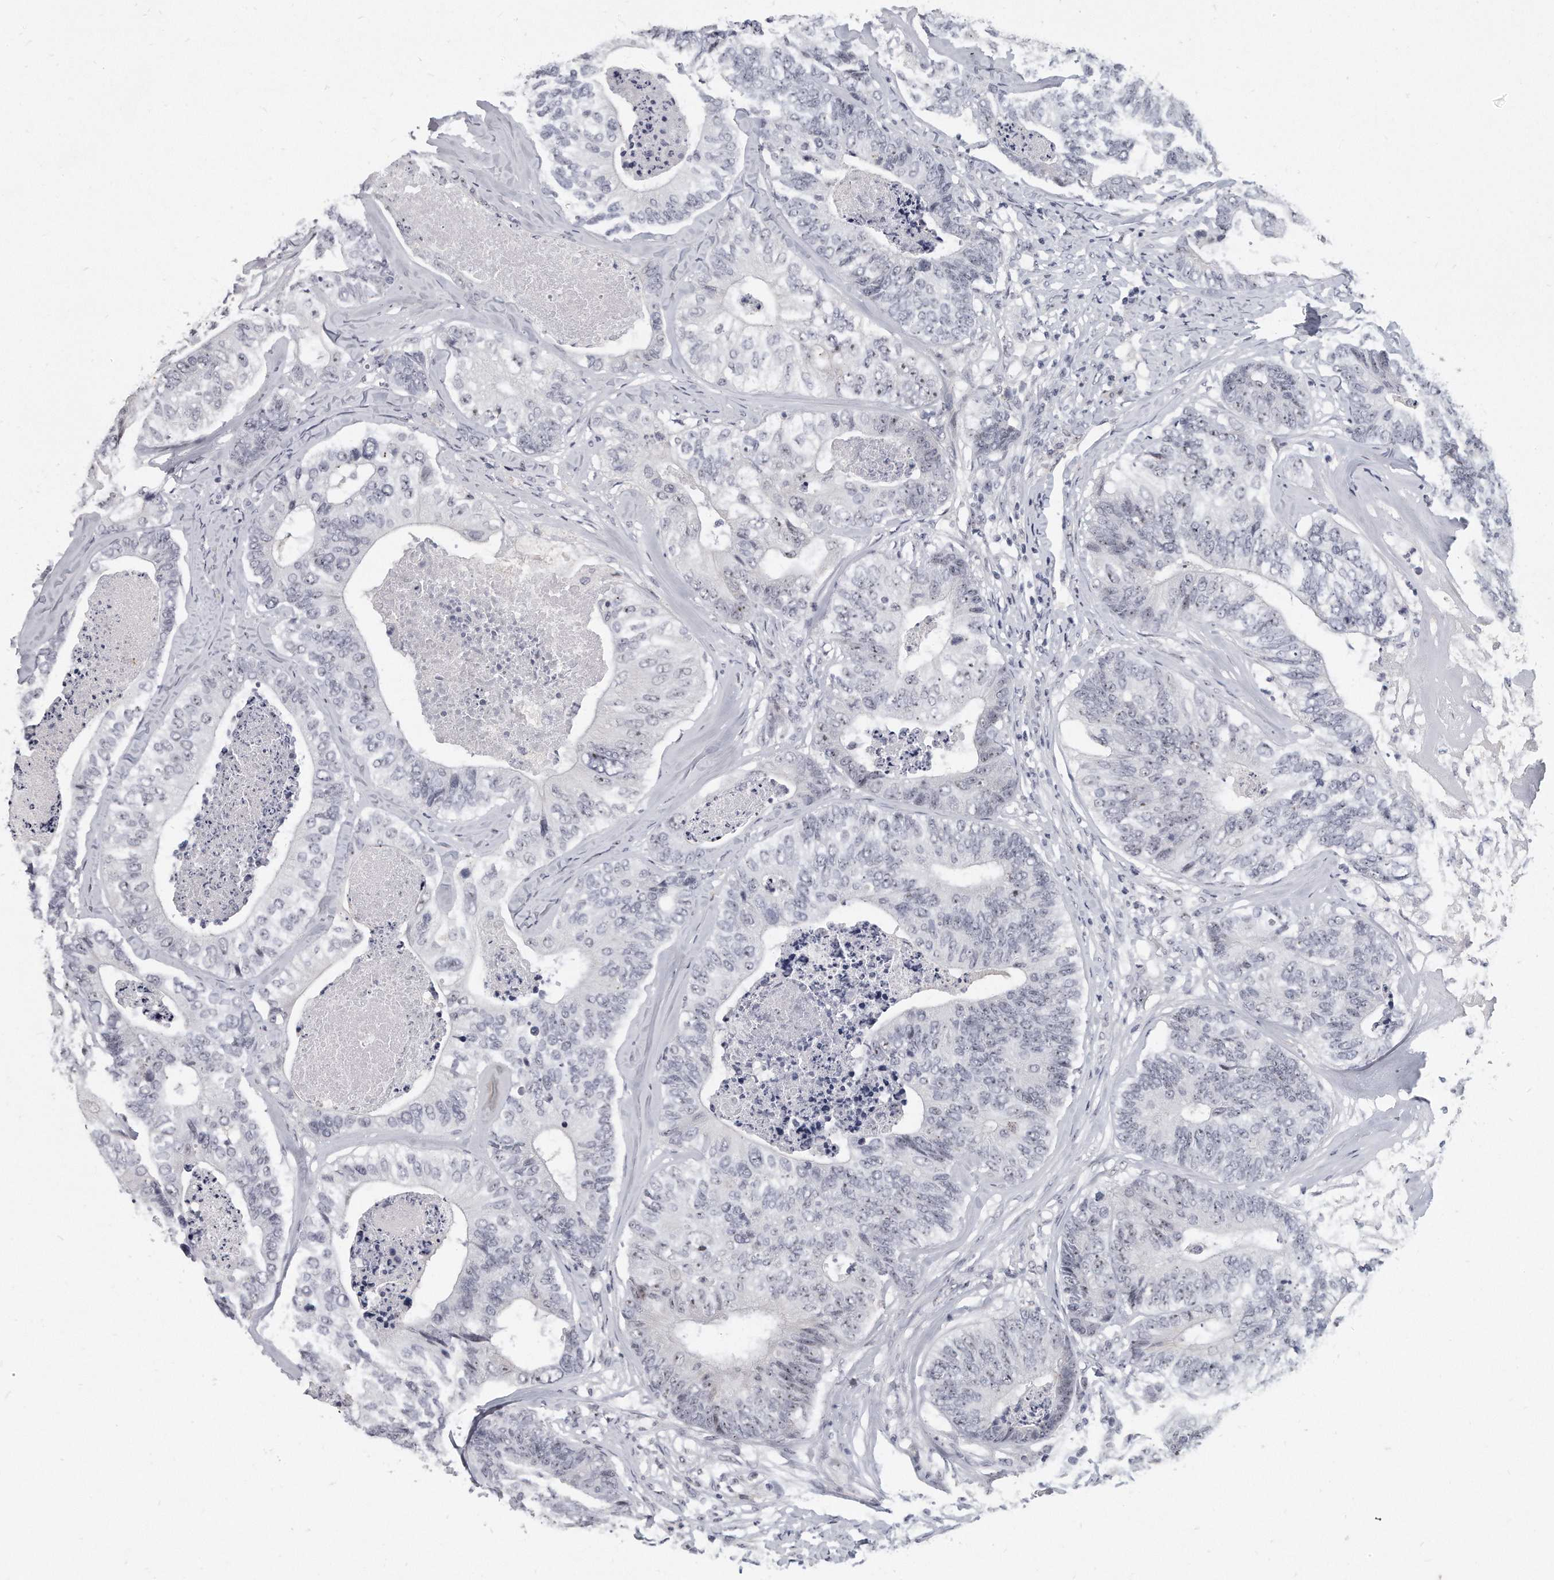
{"staining": {"intensity": "negative", "quantity": "none", "location": "none"}, "tissue": "colorectal cancer", "cell_type": "Tumor cells", "image_type": "cancer", "snomed": [{"axis": "morphology", "description": "Adenocarcinoma, NOS"}, {"axis": "topography", "description": "Colon"}], "caption": "IHC photomicrograph of human colorectal adenocarcinoma stained for a protein (brown), which reveals no expression in tumor cells. (Brightfield microscopy of DAB immunohistochemistry at high magnification).", "gene": "TFCP2L1", "patient": {"sex": "female", "age": 67}}